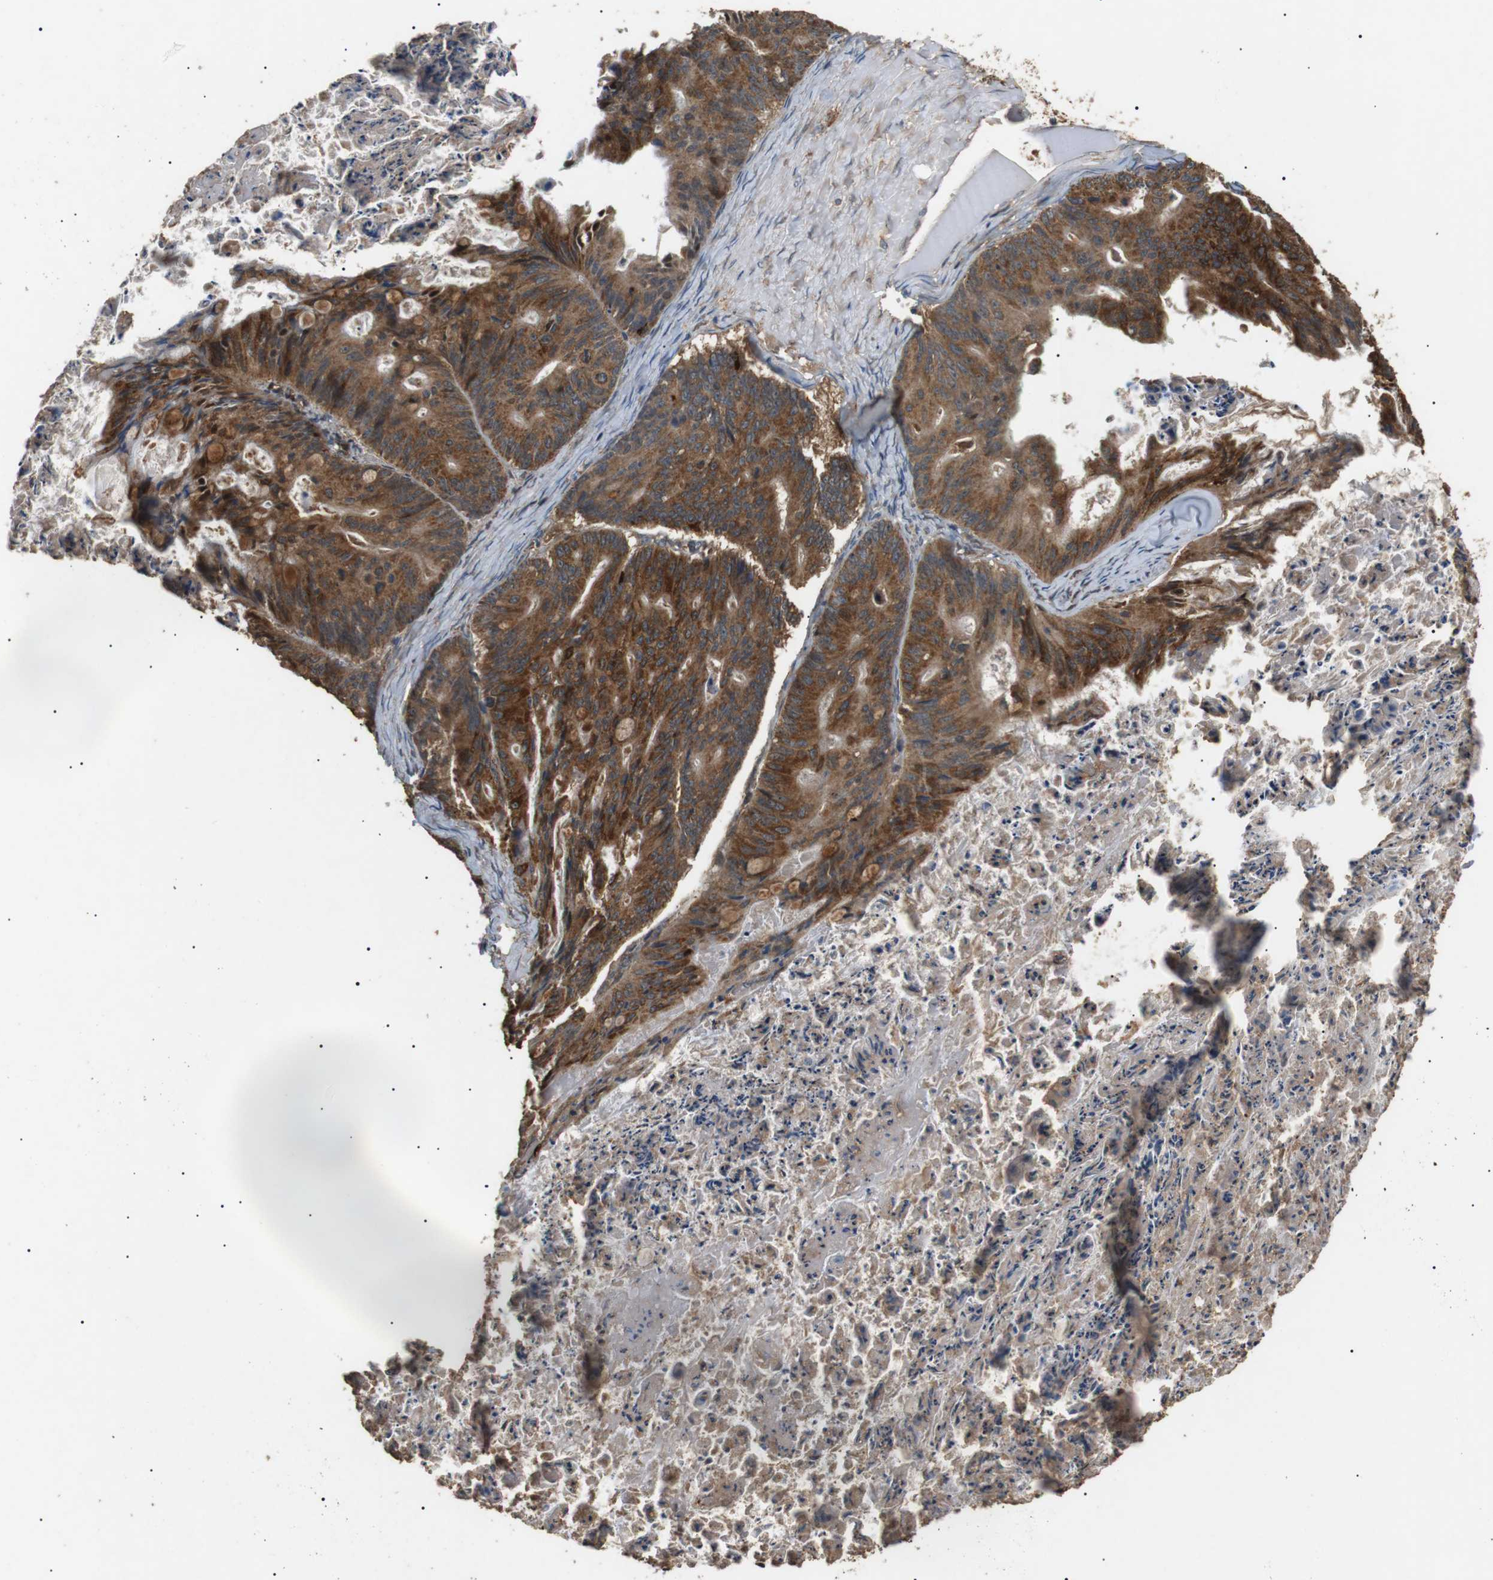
{"staining": {"intensity": "strong", "quantity": ">75%", "location": "cytoplasmic/membranous"}, "tissue": "ovarian cancer", "cell_type": "Tumor cells", "image_type": "cancer", "snomed": [{"axis": "morphology", "description": "Cystadenocarcinoma, mucinous, NOS"}, {"axis": "topography", "description": "Ovary"}], "caption": "Strong cytoplasmic/membranous staining for a protein is appreciated in approximately >75% of tumor cells of ovarian mucinous cystadenocarcinoma using IHC.", "gene": "TBC1D15", "patient": {"sex": "female", "age": 37}}